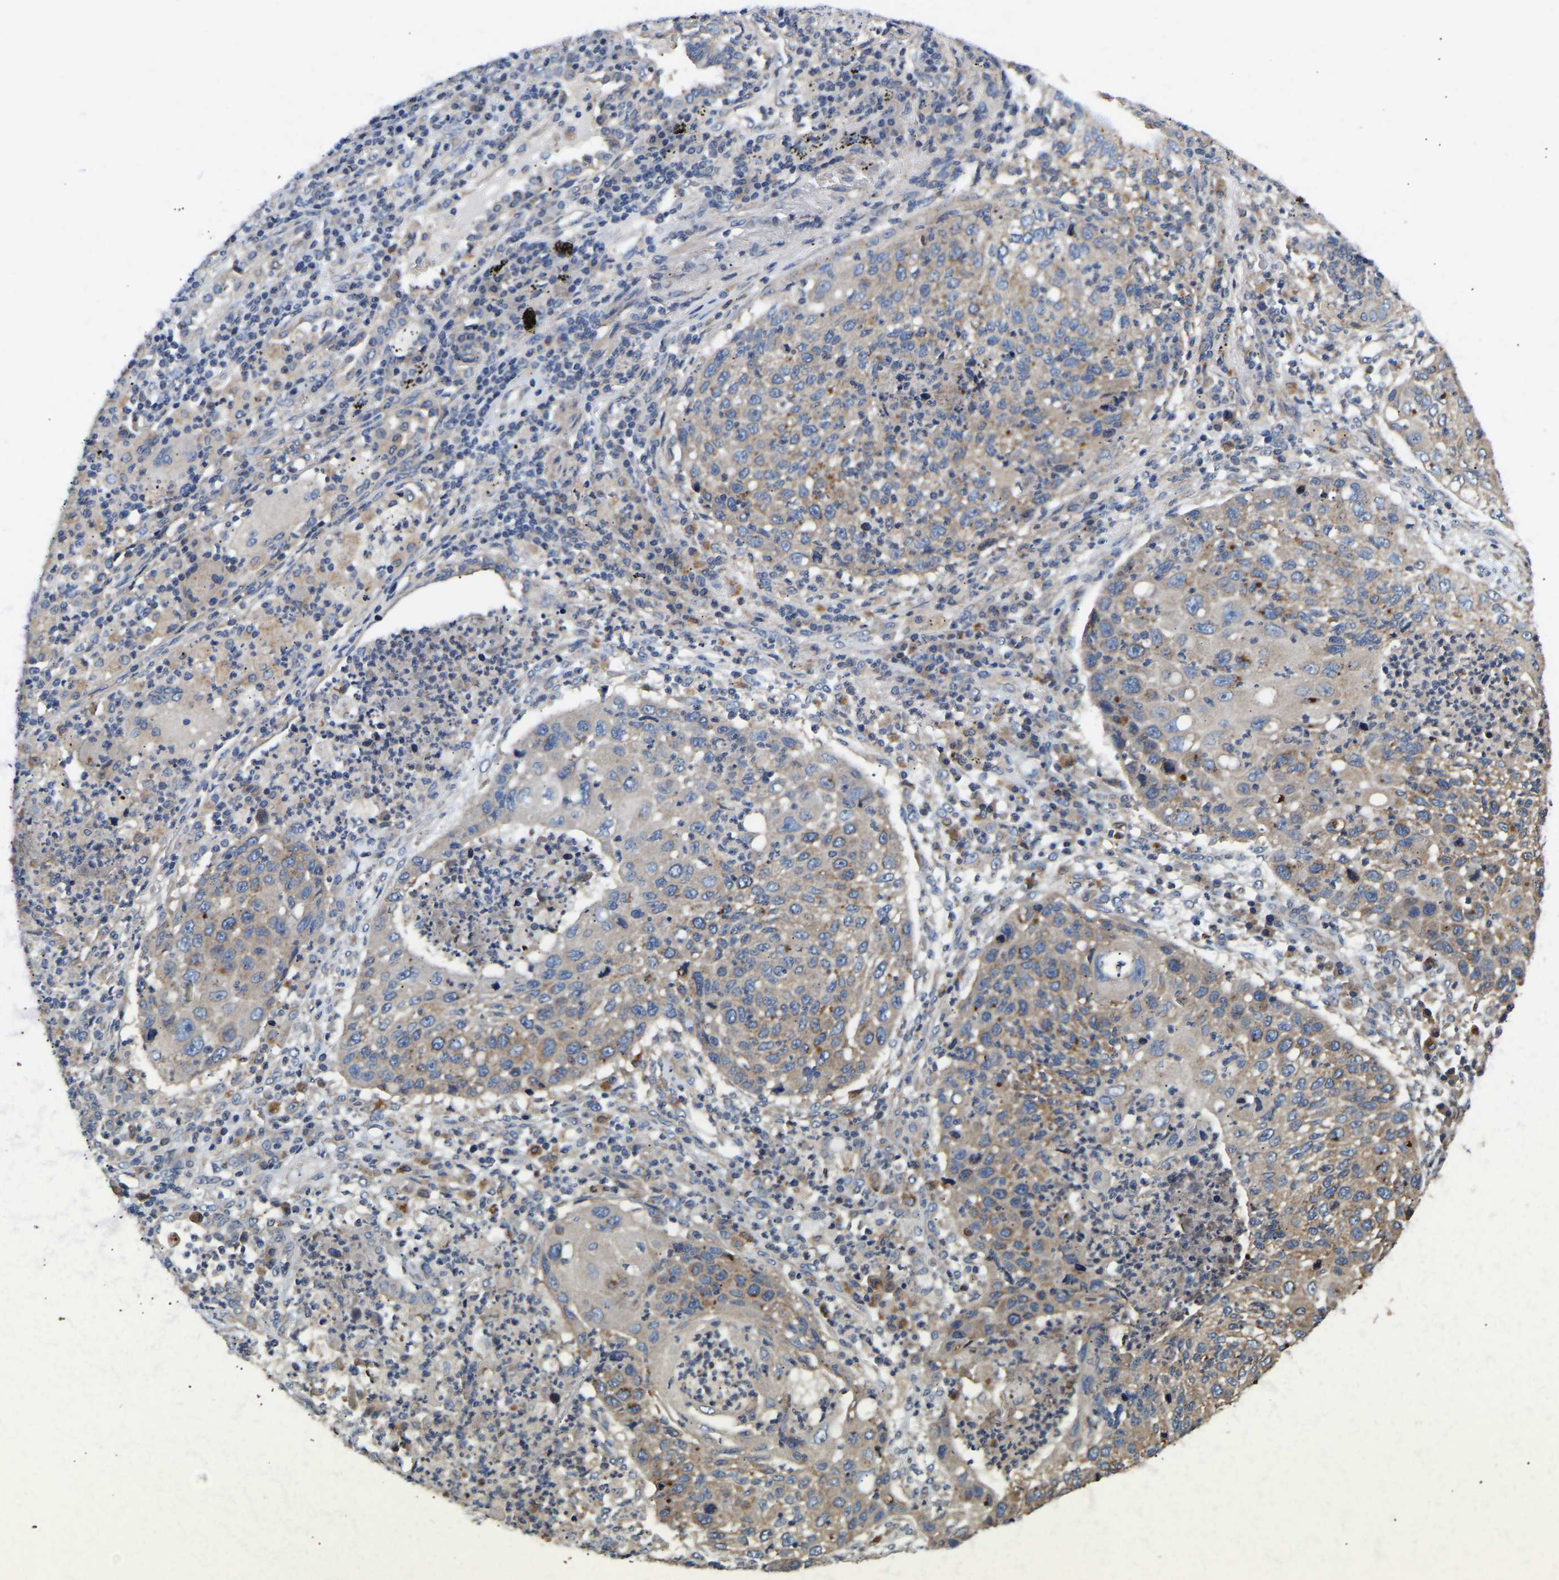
{"staining": {"intensity": "weak", "quantity": "<25%", "location": "cytoplasmic/membranous"}, "tissue": "lung cancer", "cell_type": "Tumor cells", "image_type": "cancer", "snomed": [{"axis": "morphology", "description": "Squamous cell carcinoma, NOS"}, {"axis": "topography", "description": "Lung"}], "caption": "This is a micrograph of immunohistochemistry staining of squamous cell carcinoma (lung), which shows no positivity in tumor cells.", "gene": "AIMP2", "patient": {"sex": "female", "age": 63}}